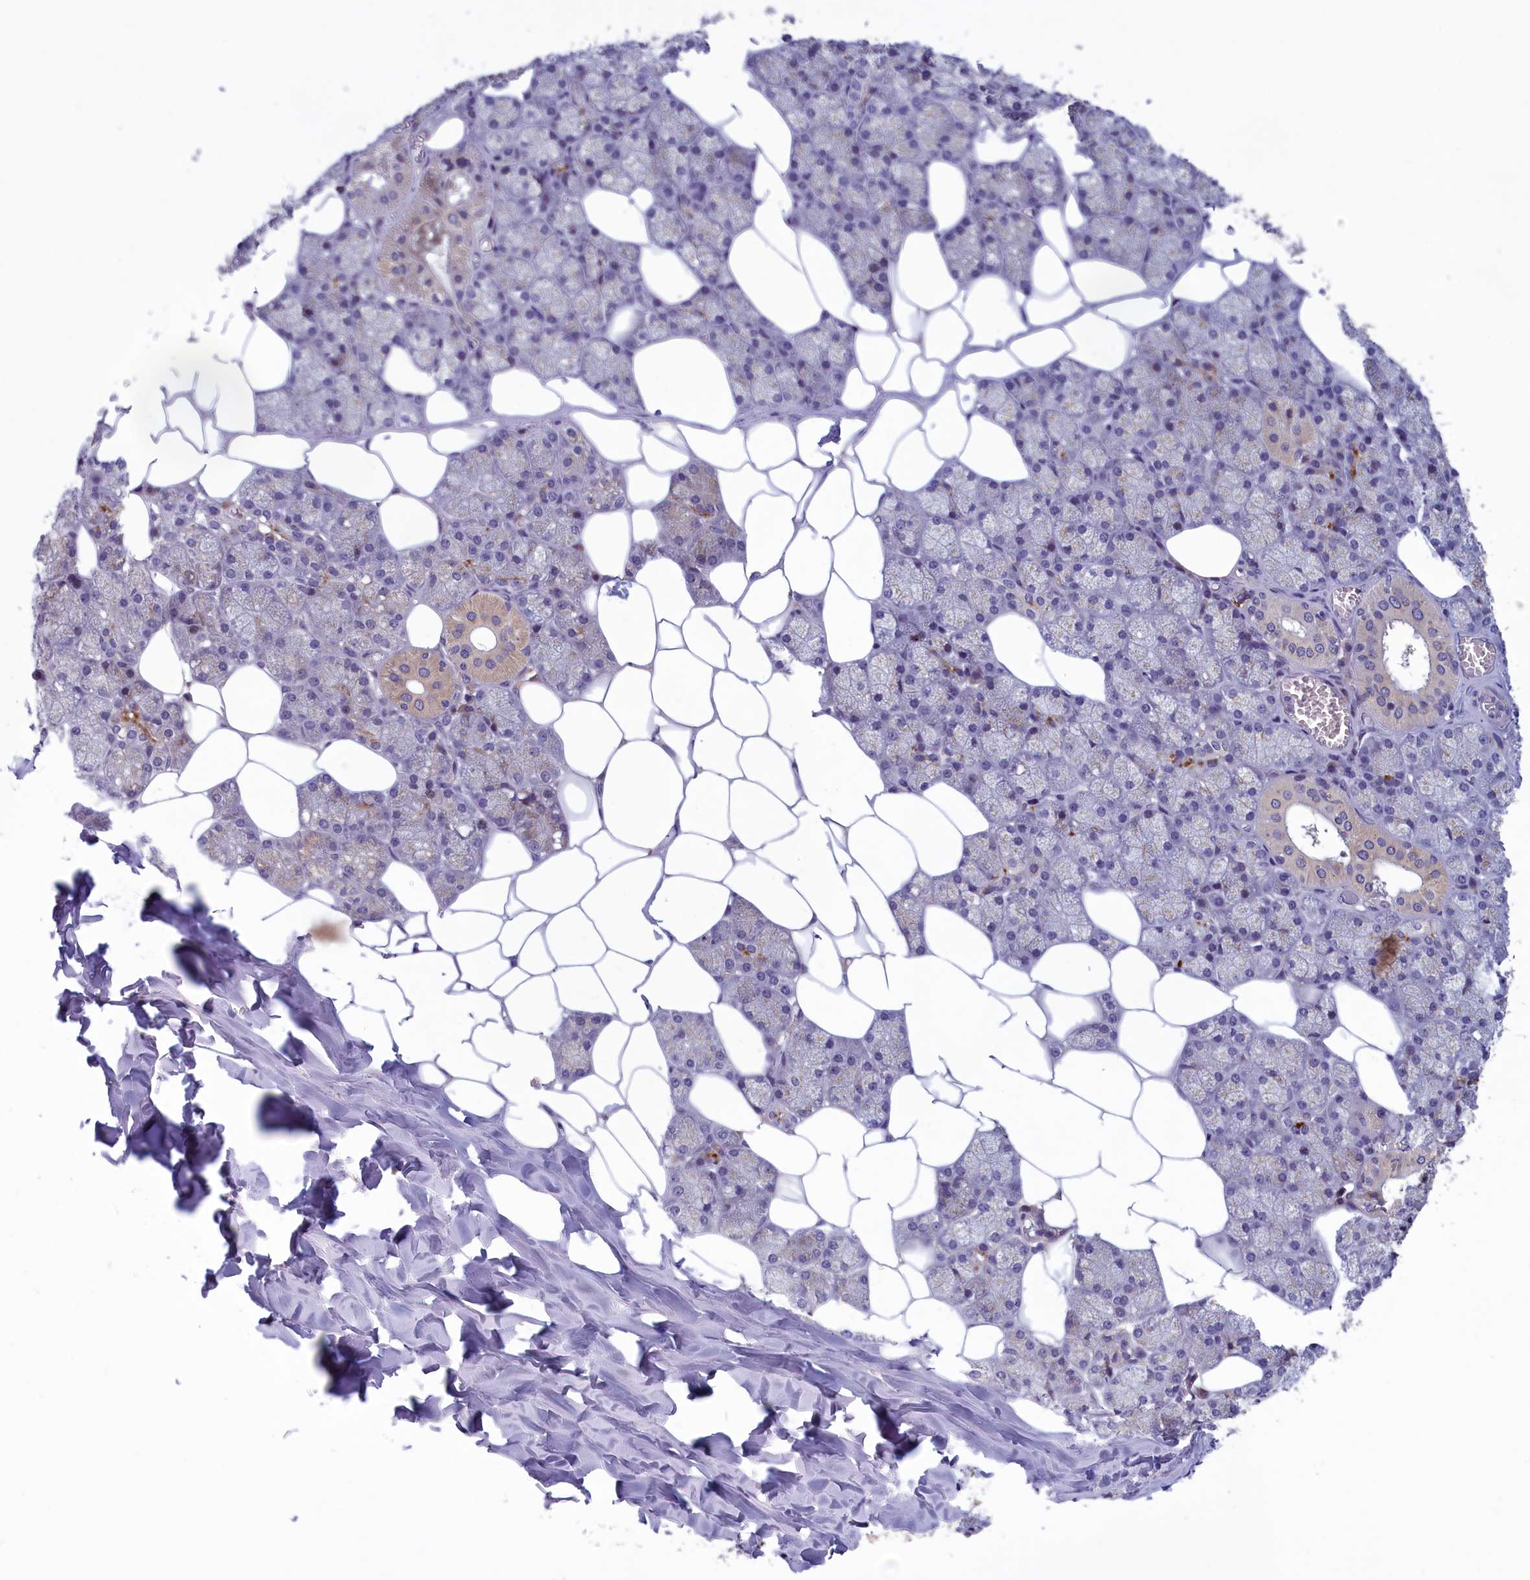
{"staining": {"intensity": "weak", "quantity": "25%-75%", "location": "cytoplasmic/membranous"}, "tissue": "salivary gland", "cell_type": "Glandular cells", "image_type": "normal", "snomed": [{"axis": "morphology", "description": "Normal tissue, NOS"}, {"axis": "topography", "description": "Salivary gland"}], "caption": "Weak cytoplasmic/membranous protein positivity is identified in about 25%-75% of glandular cells in salivary gland. (brown staining indicates protein expression, while blue staining denotes nuclei).", "gene": "HECA", "patient": {"sex": "male", "age": 62}}